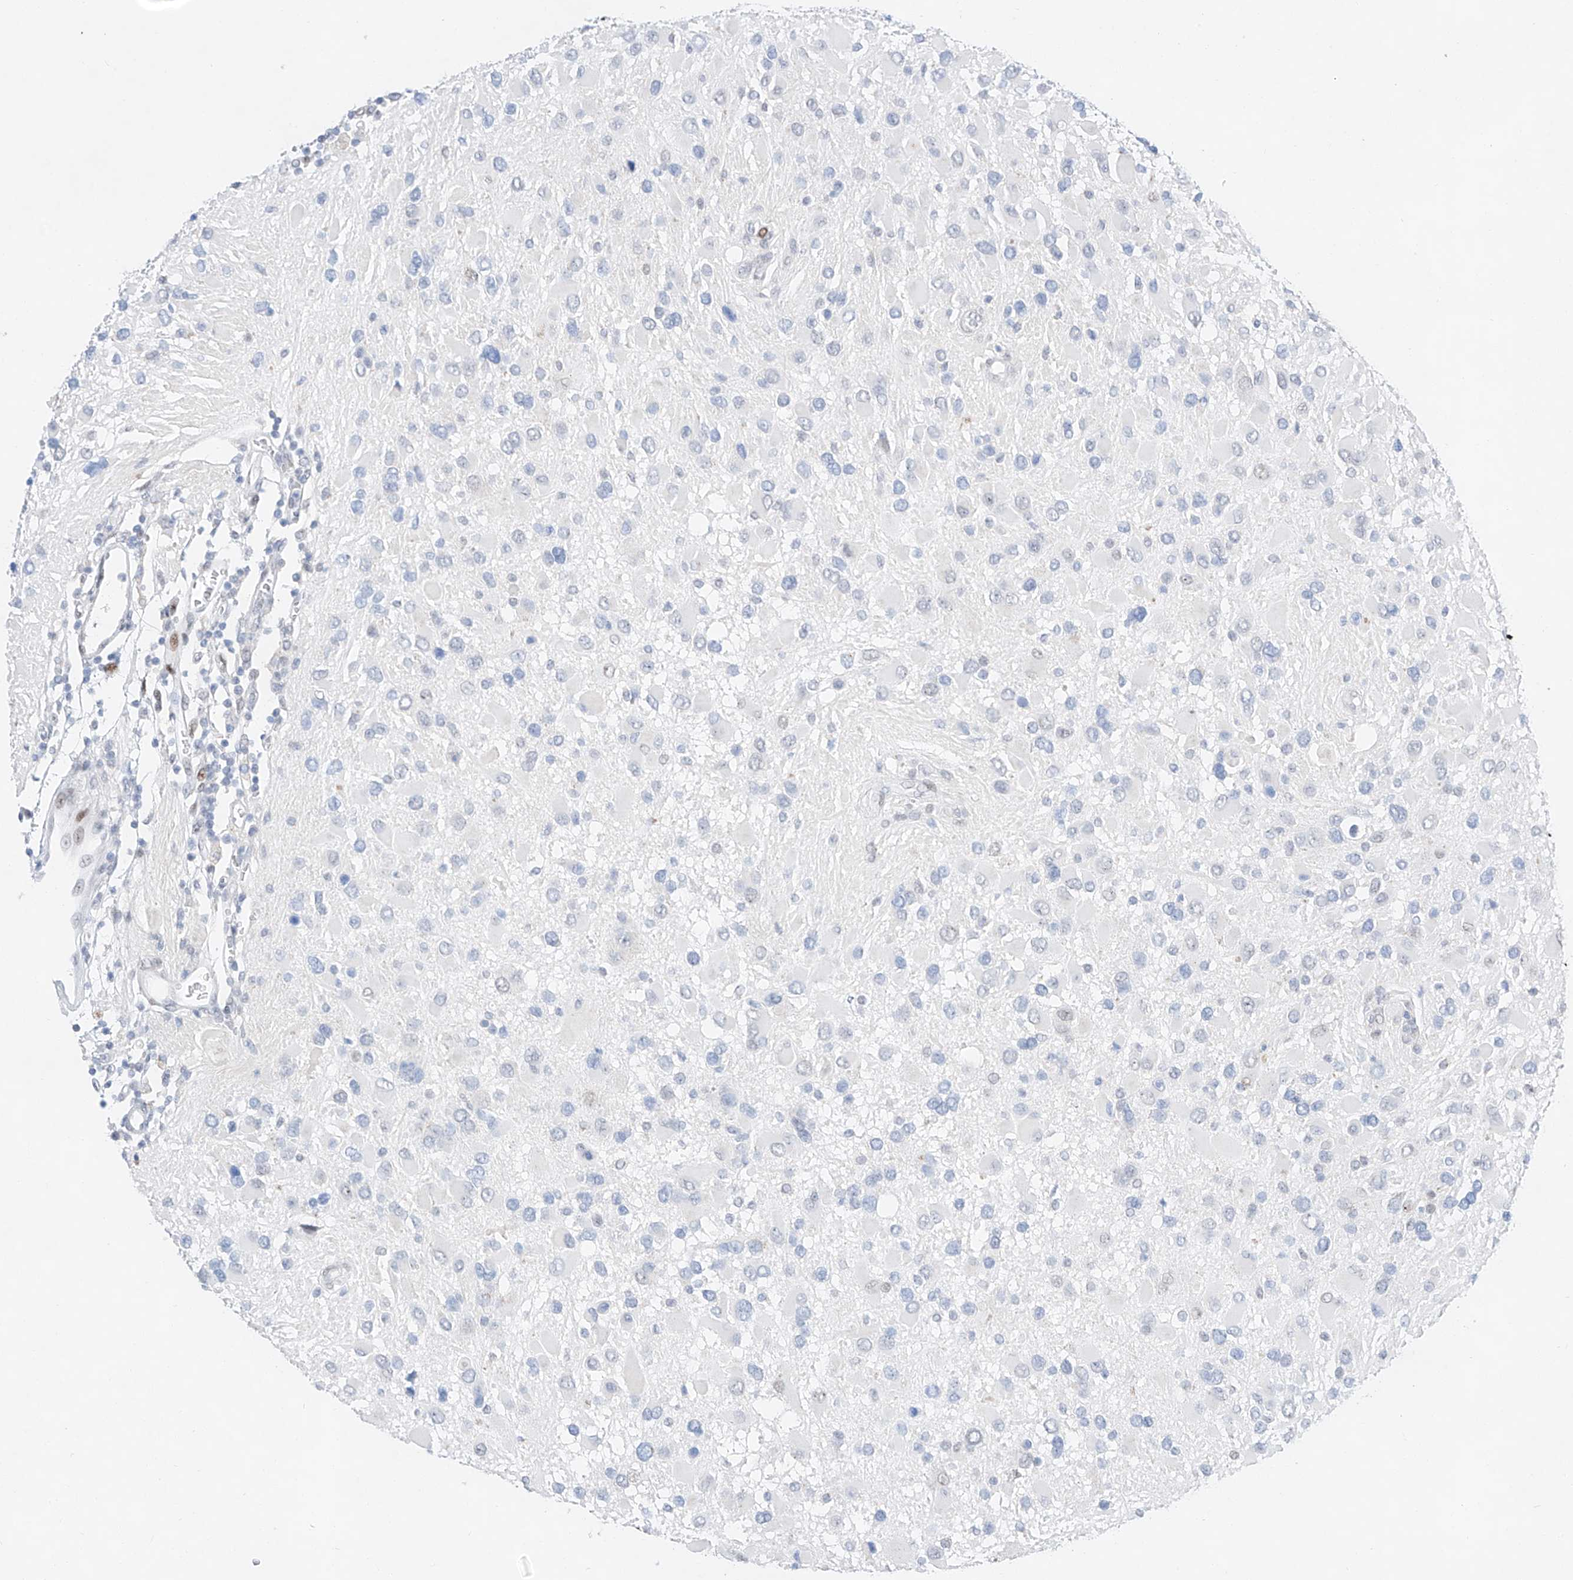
{"staining": {"intensity": "negative", "quantity": "none", "location": "none"}, "tissue": "glioma", "cell_type": "Tumor cells", "image_type": "cancer", "snomed": [{"axis": "morphology", "description": "Glioma, malignant, High grade"}, {"axis": "topography", "description": "Brain"}], "caption": "Immunohistochemical staining of human malignant glioma (high-grade) reveals no significant expression in tumor cells.", "gene": "NT5C3B", "patient": {"sex": "male", "age": 53}}